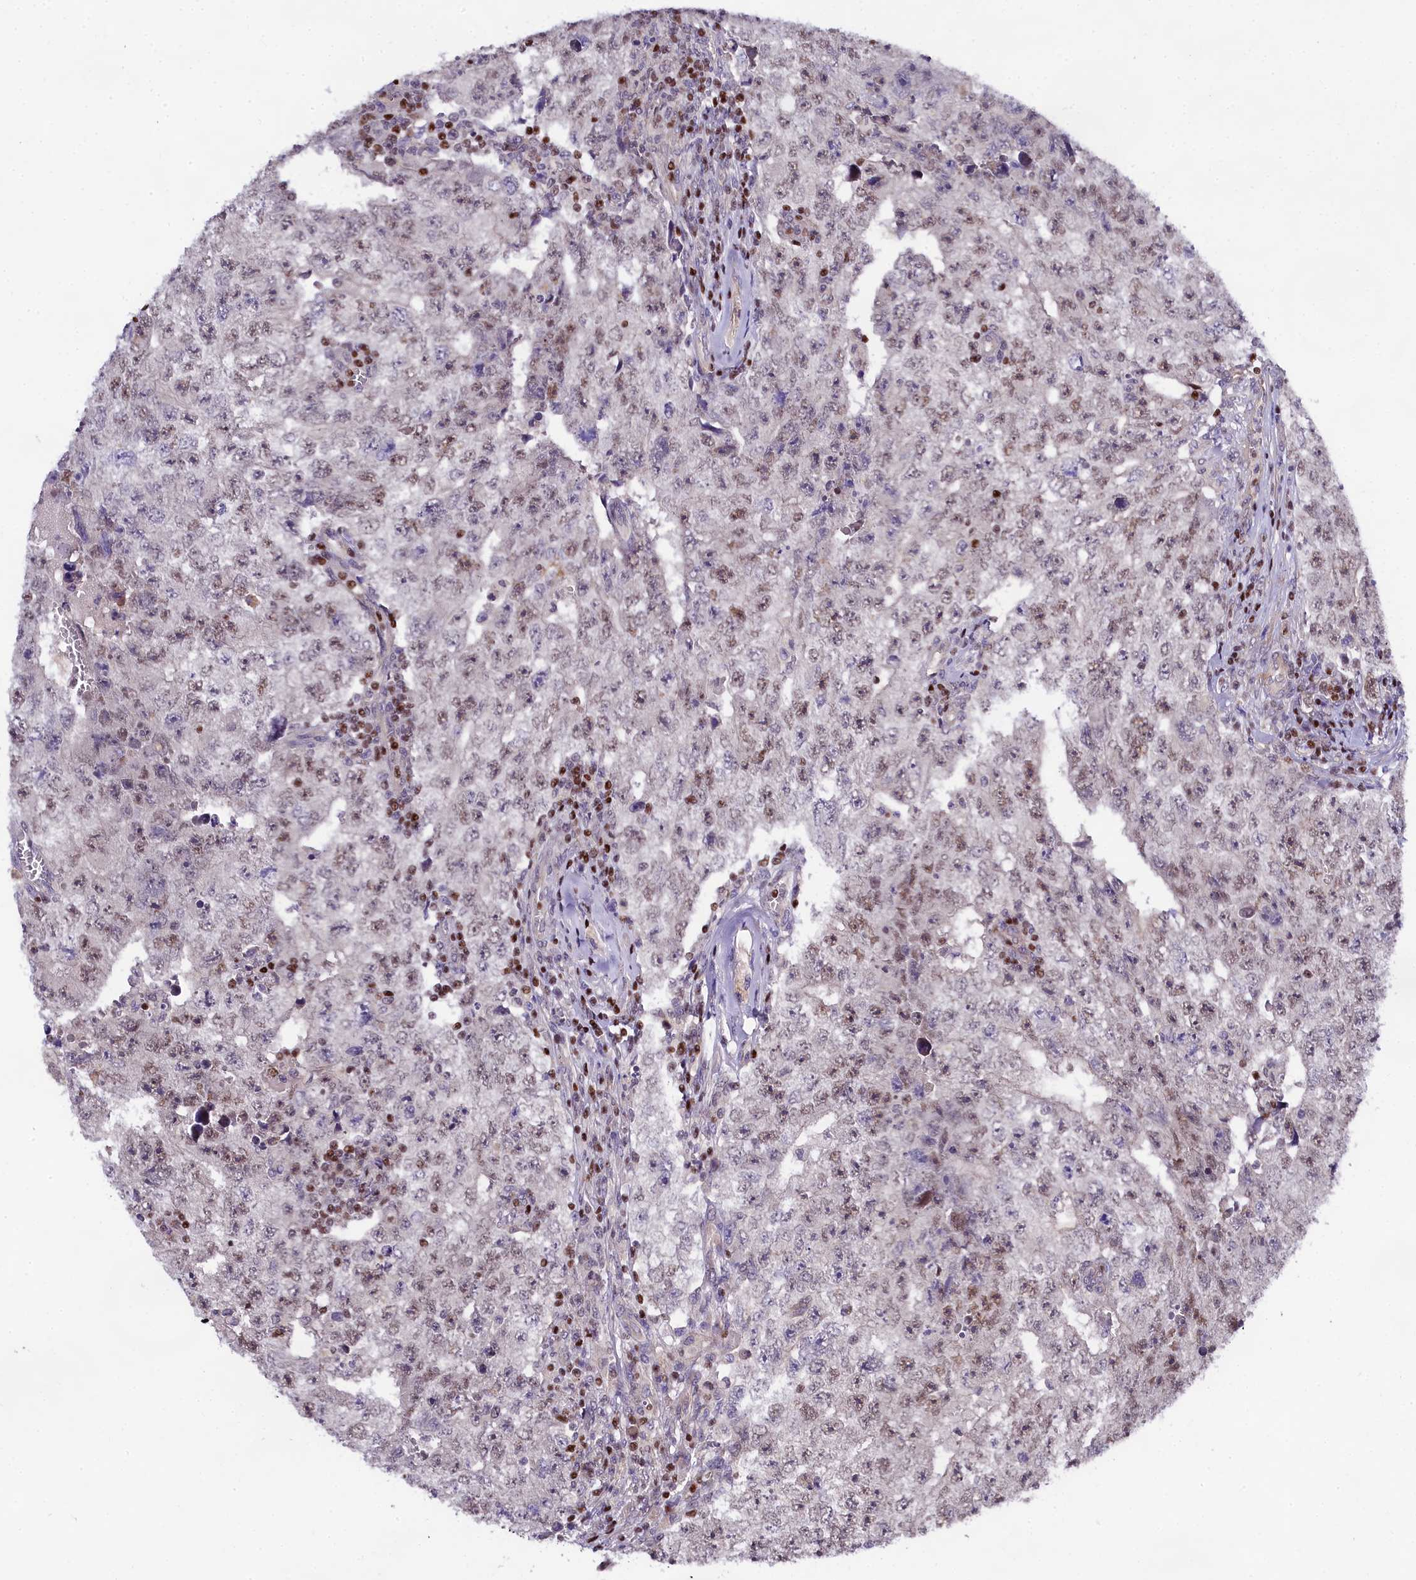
{"staining": {"intensity": "weak", "quantity": "25%-75%", "location": "nuclear"}, "tissue": "testis cancer", "cell_type": "Tumor cells", "image_type": "cancer", "snomed": [{"axis": "morphology", "description": "Carcinoma, Embryonal, NOS"}, {"axis": "topography", "description": "Testis"}], "caption": "Testis cancer (embryonal carcinoma) tissue demonstrates weak nuclear positivity in about 25%-75% of tumor cells, visualized by immunohistochemistry. (DAB IHC, brown staining for protein, blue staining for nuclei).", "gene": "SP4", "patient": {"sex": "male", "age": 17}}